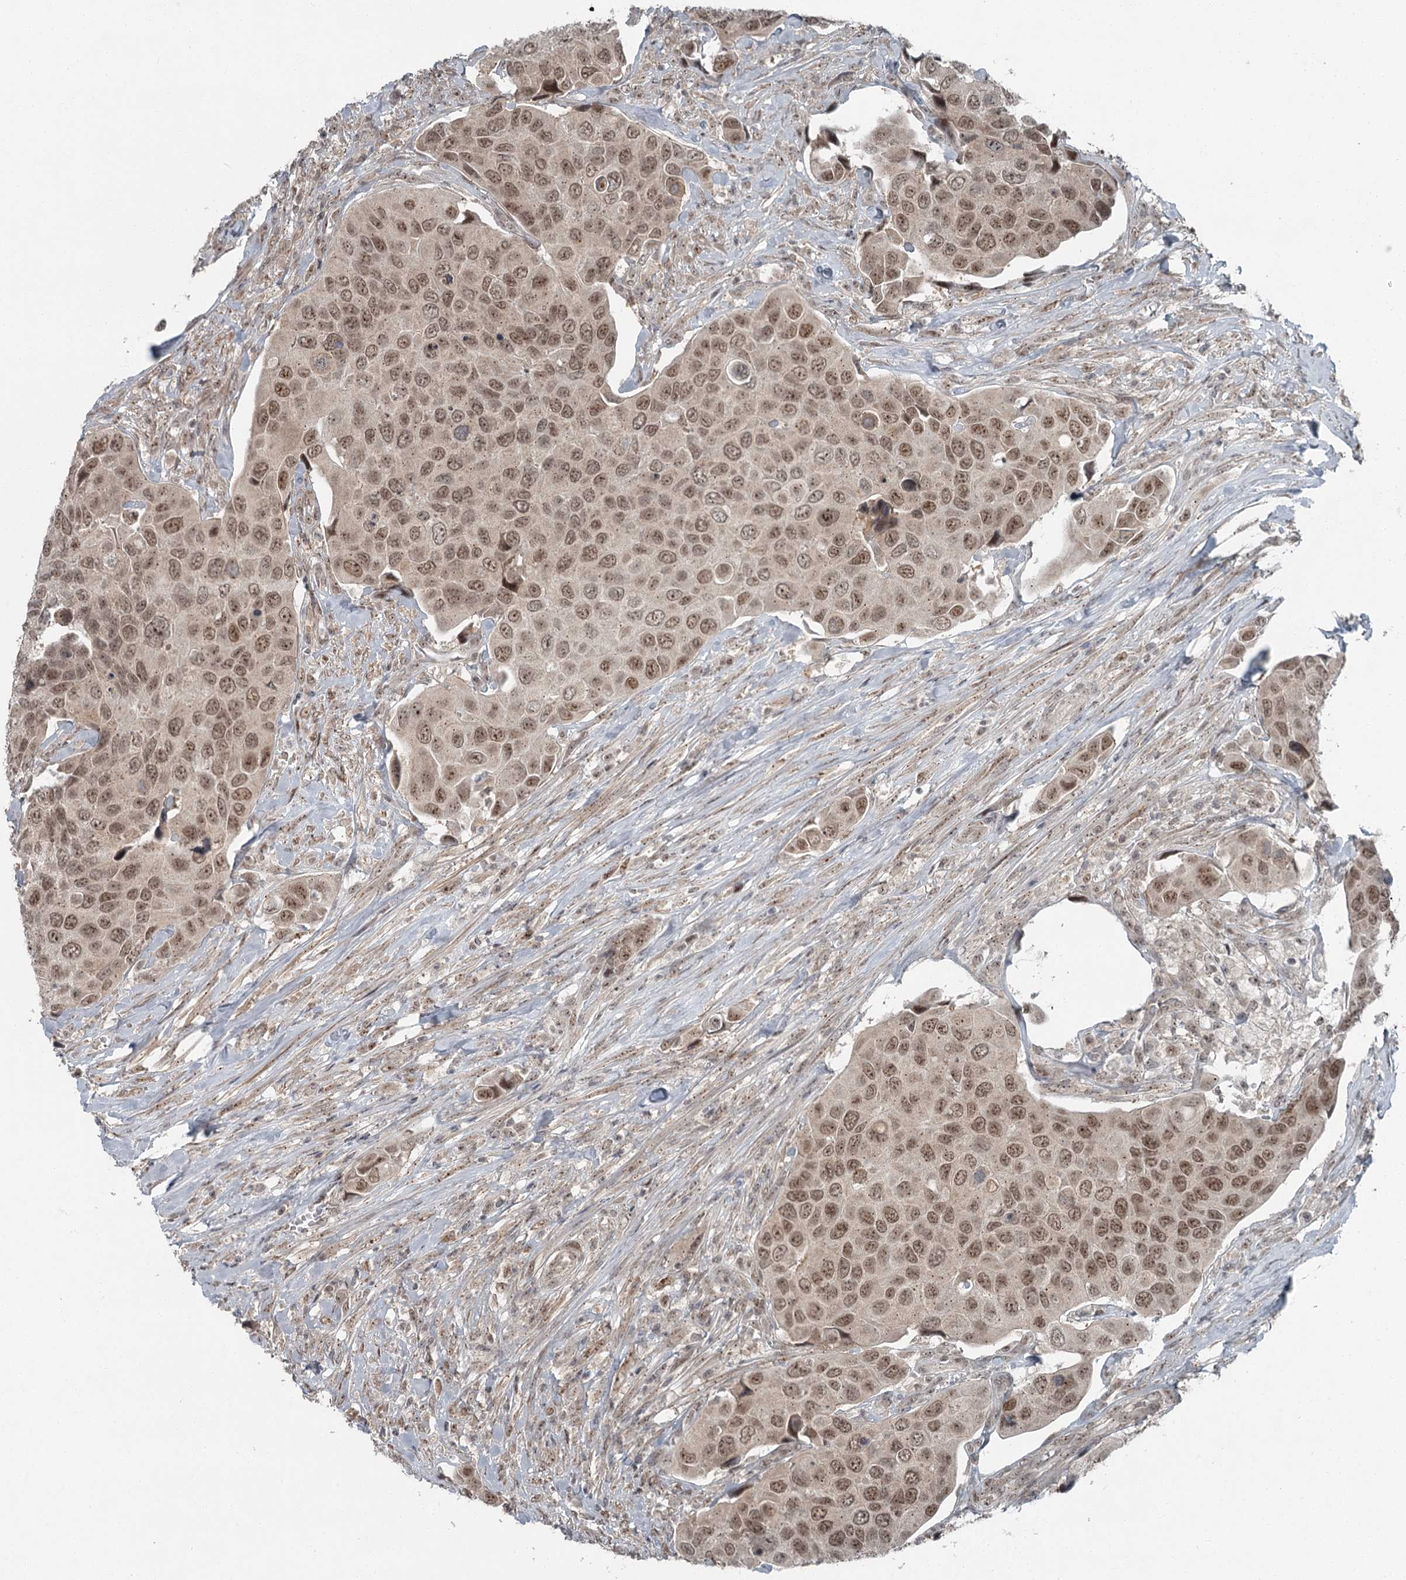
{"staining": {"intensity": "moderate", "quantity": ">75%", "location": "nuclear"}, "tissue": "urothelial cancer", "cell_type": "Tumor cells", "image_type": "cancer", "snomed": [{"axis": "morphology", "description": "Urothelial carcinoma, High grade"}, {"axis": "topography", "description": "Urinary bladder"}], "caption": "A brown stain shows moderate nuclear positivity of a protein in urothelial cancer tumor cells. The protein is stained brown, and the nuclei are stained in blue (DAB (3,3'-diaminobenzidine) IHC with brightfield microscopy, high magnification).", "gene": "EXOSC1", "patient": {"sex": "male", "age": 74}}